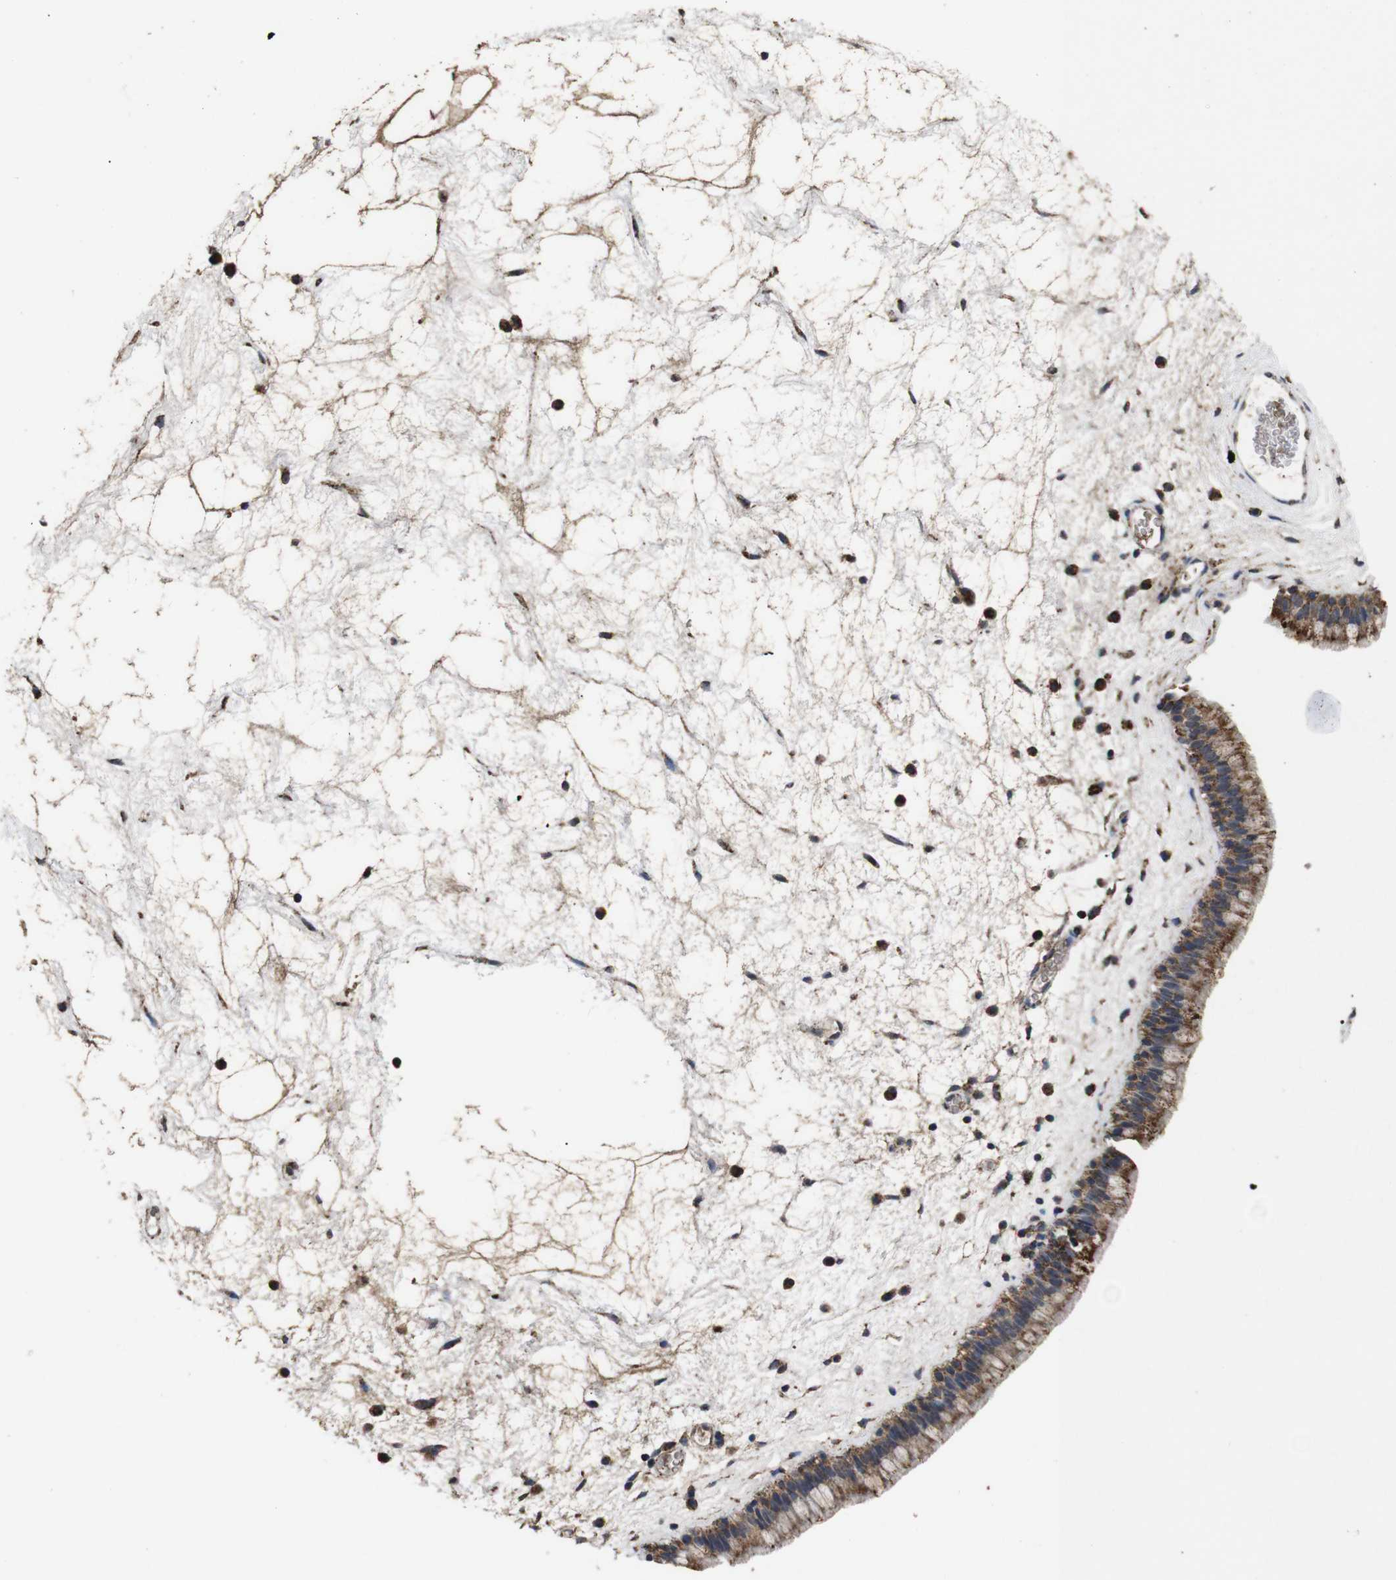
{"staining": {"intensity": "strong", "quantity": ">75%", "location": "cytoplasmic/membranous"}, "tissue": "nasopharynx", "cell_type": "Respiratory epithelial cells", "image_type": "normal", "snomed": [{"axis": "morphology", "description": "Normal tissue, NOS"}, {"axis": "morphology", "description": "Inflammation, NOS"}, {"axis": "topography", "description": "Nasopharynx"}], "caption": "This image displays immunohistochemistry (IHC) staining of normal nasopharynx, with high strong cytoplasmic/membranous expression in about >75% of respiratory epithelial cells.", "gene": "ATP5F1A", "patient": {"sex": "male", "age": 48}}